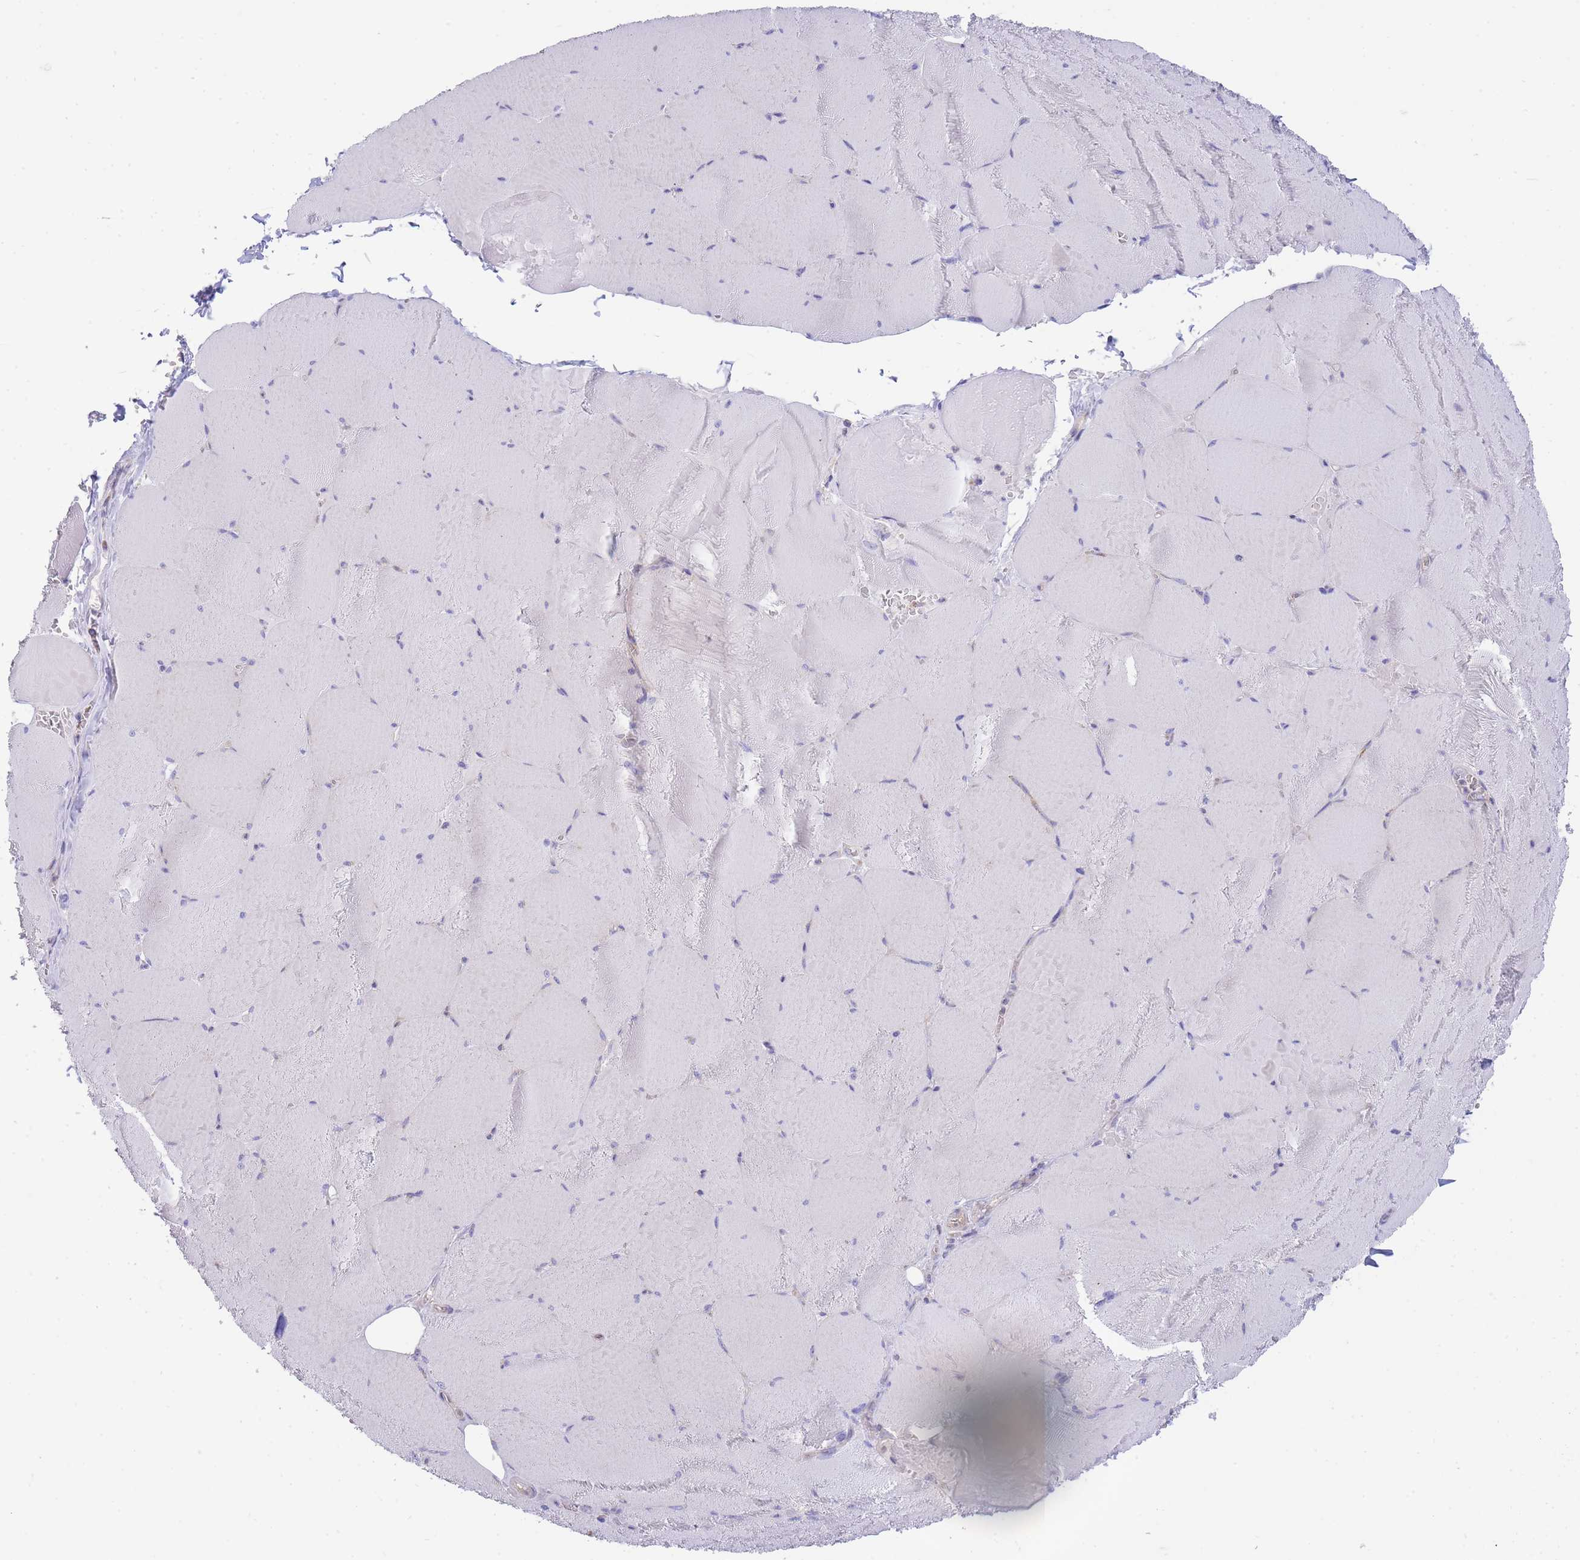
{"staining": {"intensity": "negative", "quantity": "none", "location": "none"}, "tissue": "skeletal muscle", "cell_type": "Myocytes", "image_type": "normal", "snomed": [{"axis": "morphology", "description": "Normal tissue, NOS"}, {"axis": "topography", "description": "Skeletal muscle"}, {"axis": "topography", "description": "Head-Neck"}], "caption": "Immunohistochemistry of benign skeletal muscle shows no positivity in myocytes. (Brightfield microscopy of DAB immunohistochemistry at high magnification).", "gene": "SH2B2", "patient": {"sex": "male", "age": 66}}